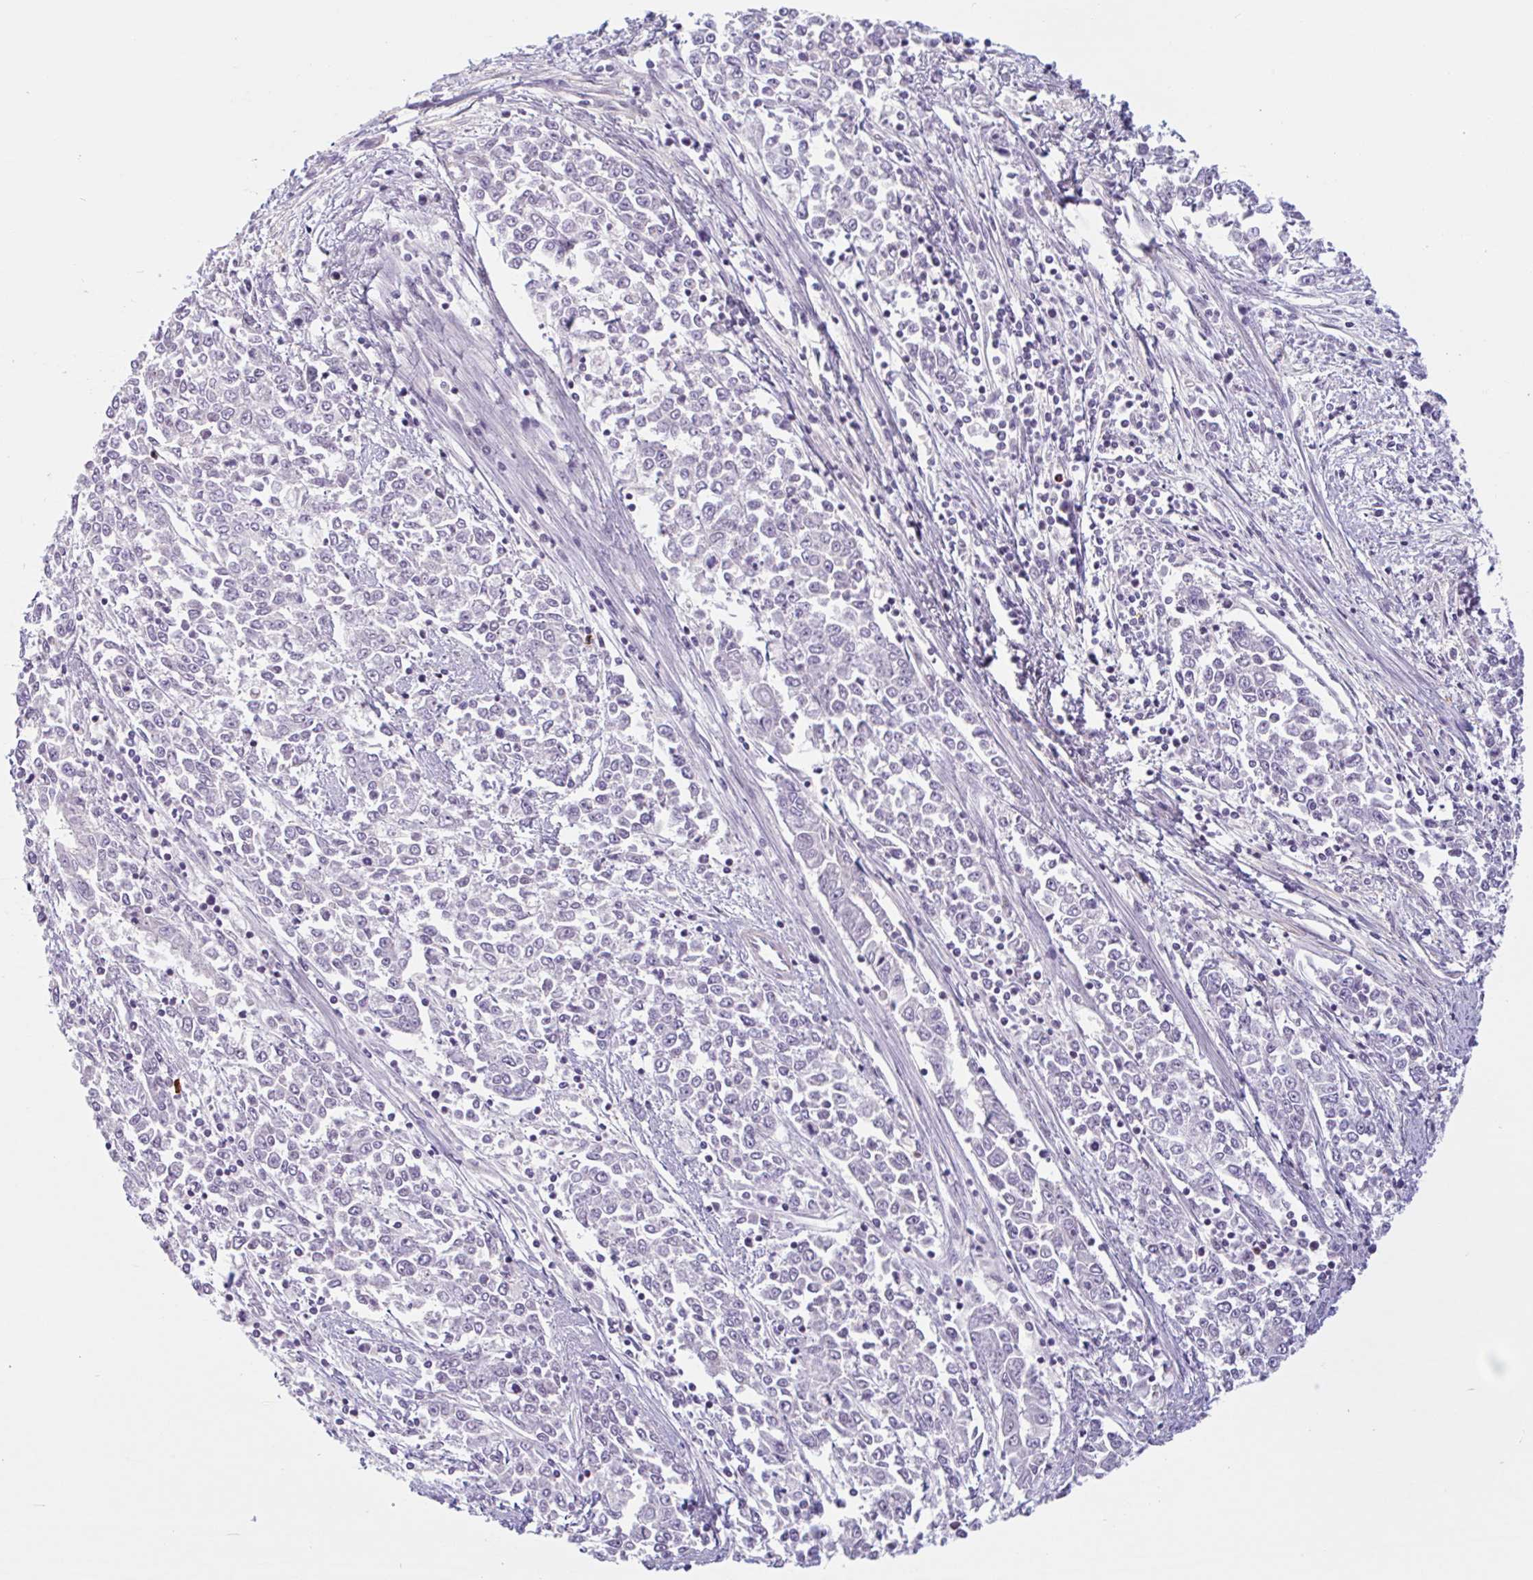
{"staining": {"intensity": "negative", "quantity": "none", "location": "none"}, "tissue": "endometrial cancer", "cell_type": "Tumor cells", "image_type": "cancer", "snomed": [{"axis": "morphology", "description": "Adenocarcinoma, NOS"}, {"axis": "topography", "description": "Endometrium"}], "caption": "Immunohistochemistry image of neoplastic tissue: human adenocarcinoma (endometrial) stained with DAB (3,3'-diaminobenzidine) demonstrates no significant protein positivity in tumor cells. The staining was performed using DAB (3,3'-diaminobenzidine) to visualize the protein expression in brown, while the nuclei were stained in blue with hematoxylin (Magnification: 20x).", "gene": "TMEM119", "patient": {"sex": "female", "age": 50}}